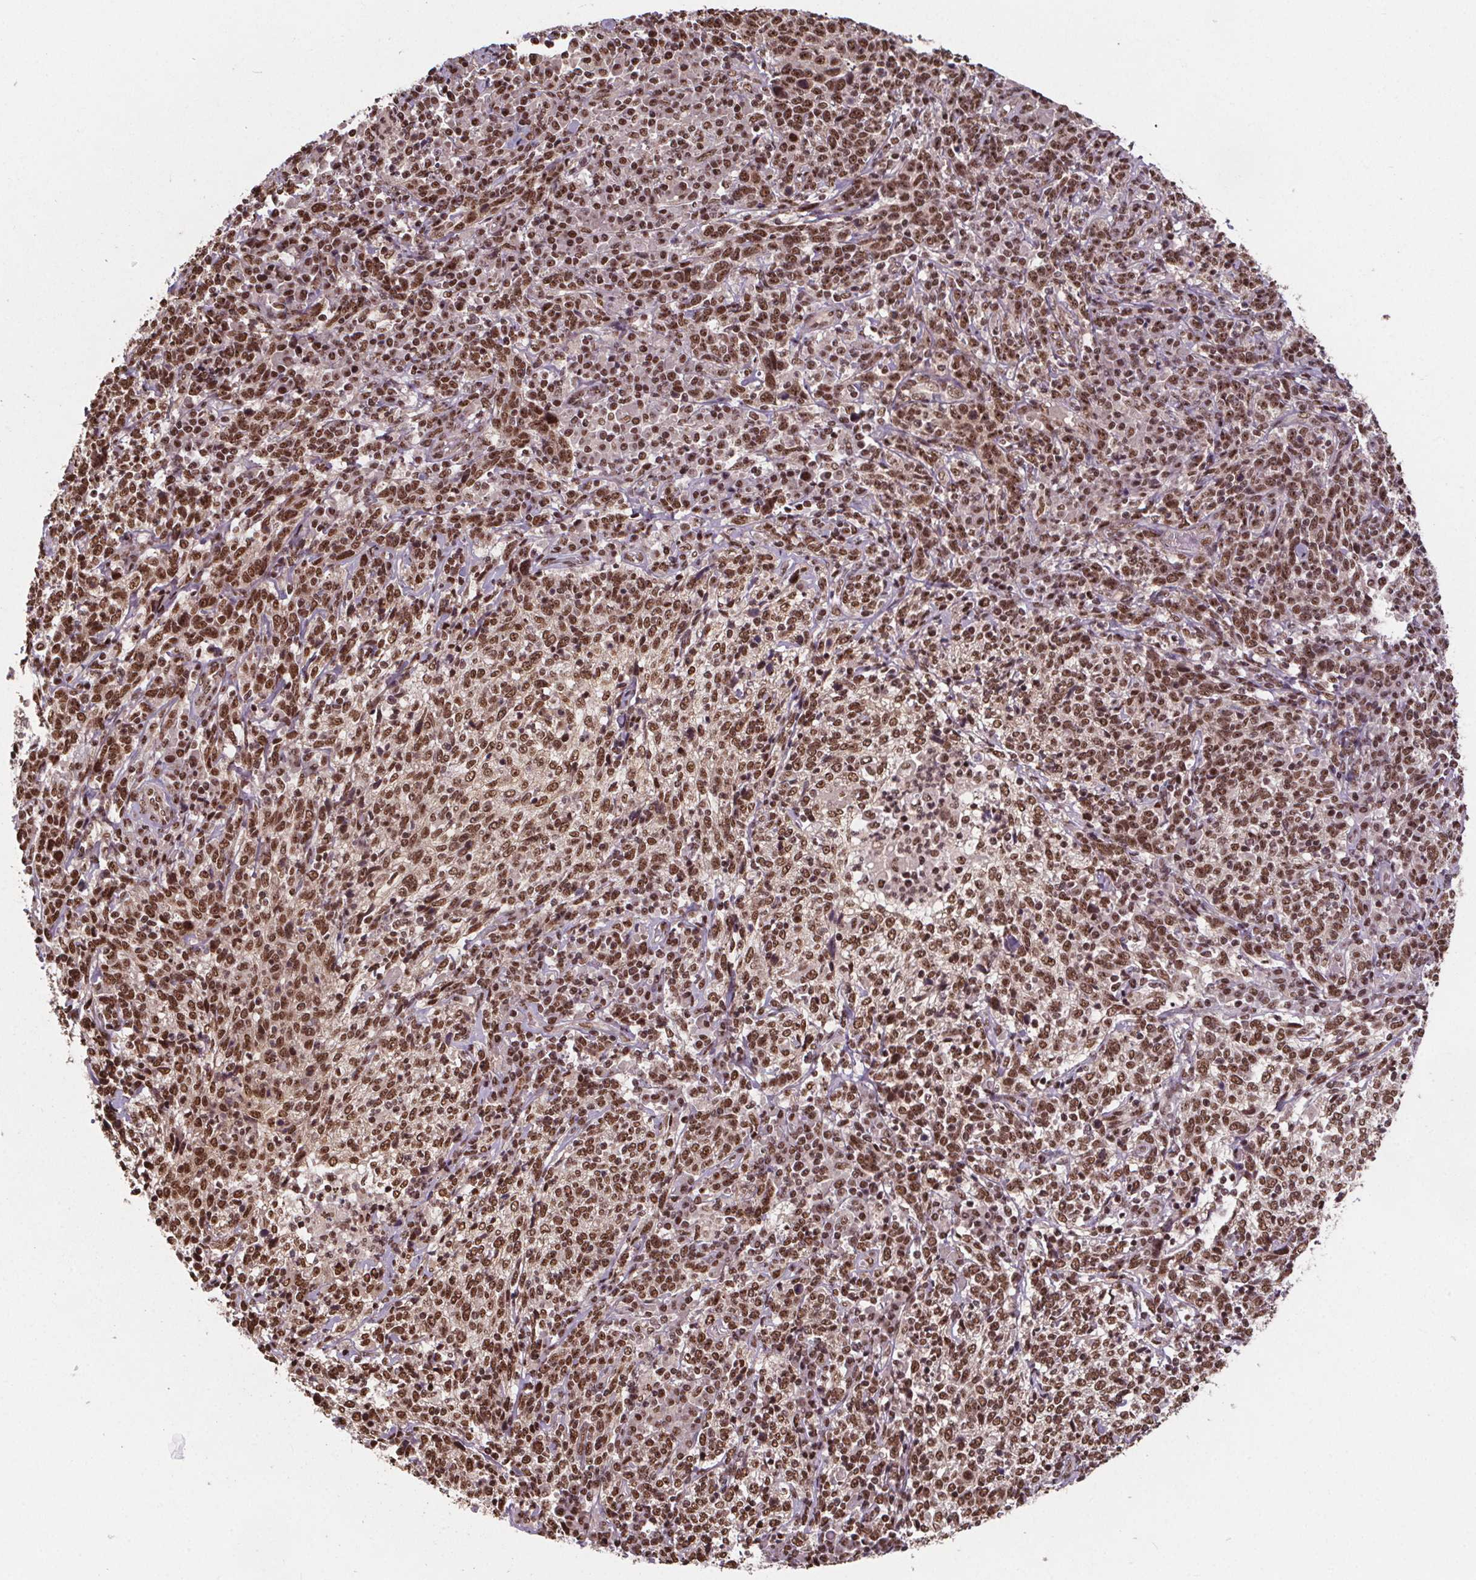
{"staining": {"intensity": "moderate", "quantity": ">75%", "location": "nuclear"}, "tissue": "cervical cancer", "cell_type": "Tumor cells", "image_type": "cancer", "snomed": [{"axis": "morphology", "description": "Squamous cell carcinoma, NOS"}, {"axis": "topography", "description": "Cervix"}], "caption": "Cervical cancer (squamous cell carcinoma) tissue displays moderate nuclear staining in approximately >75% of tumor cells, visualized by immunohistochemistry. (brown staining indicates protein expression, while blue staining denotes nuclei).", "gene": "JARID2", "patient": {"sex": "female", "age": 46}}